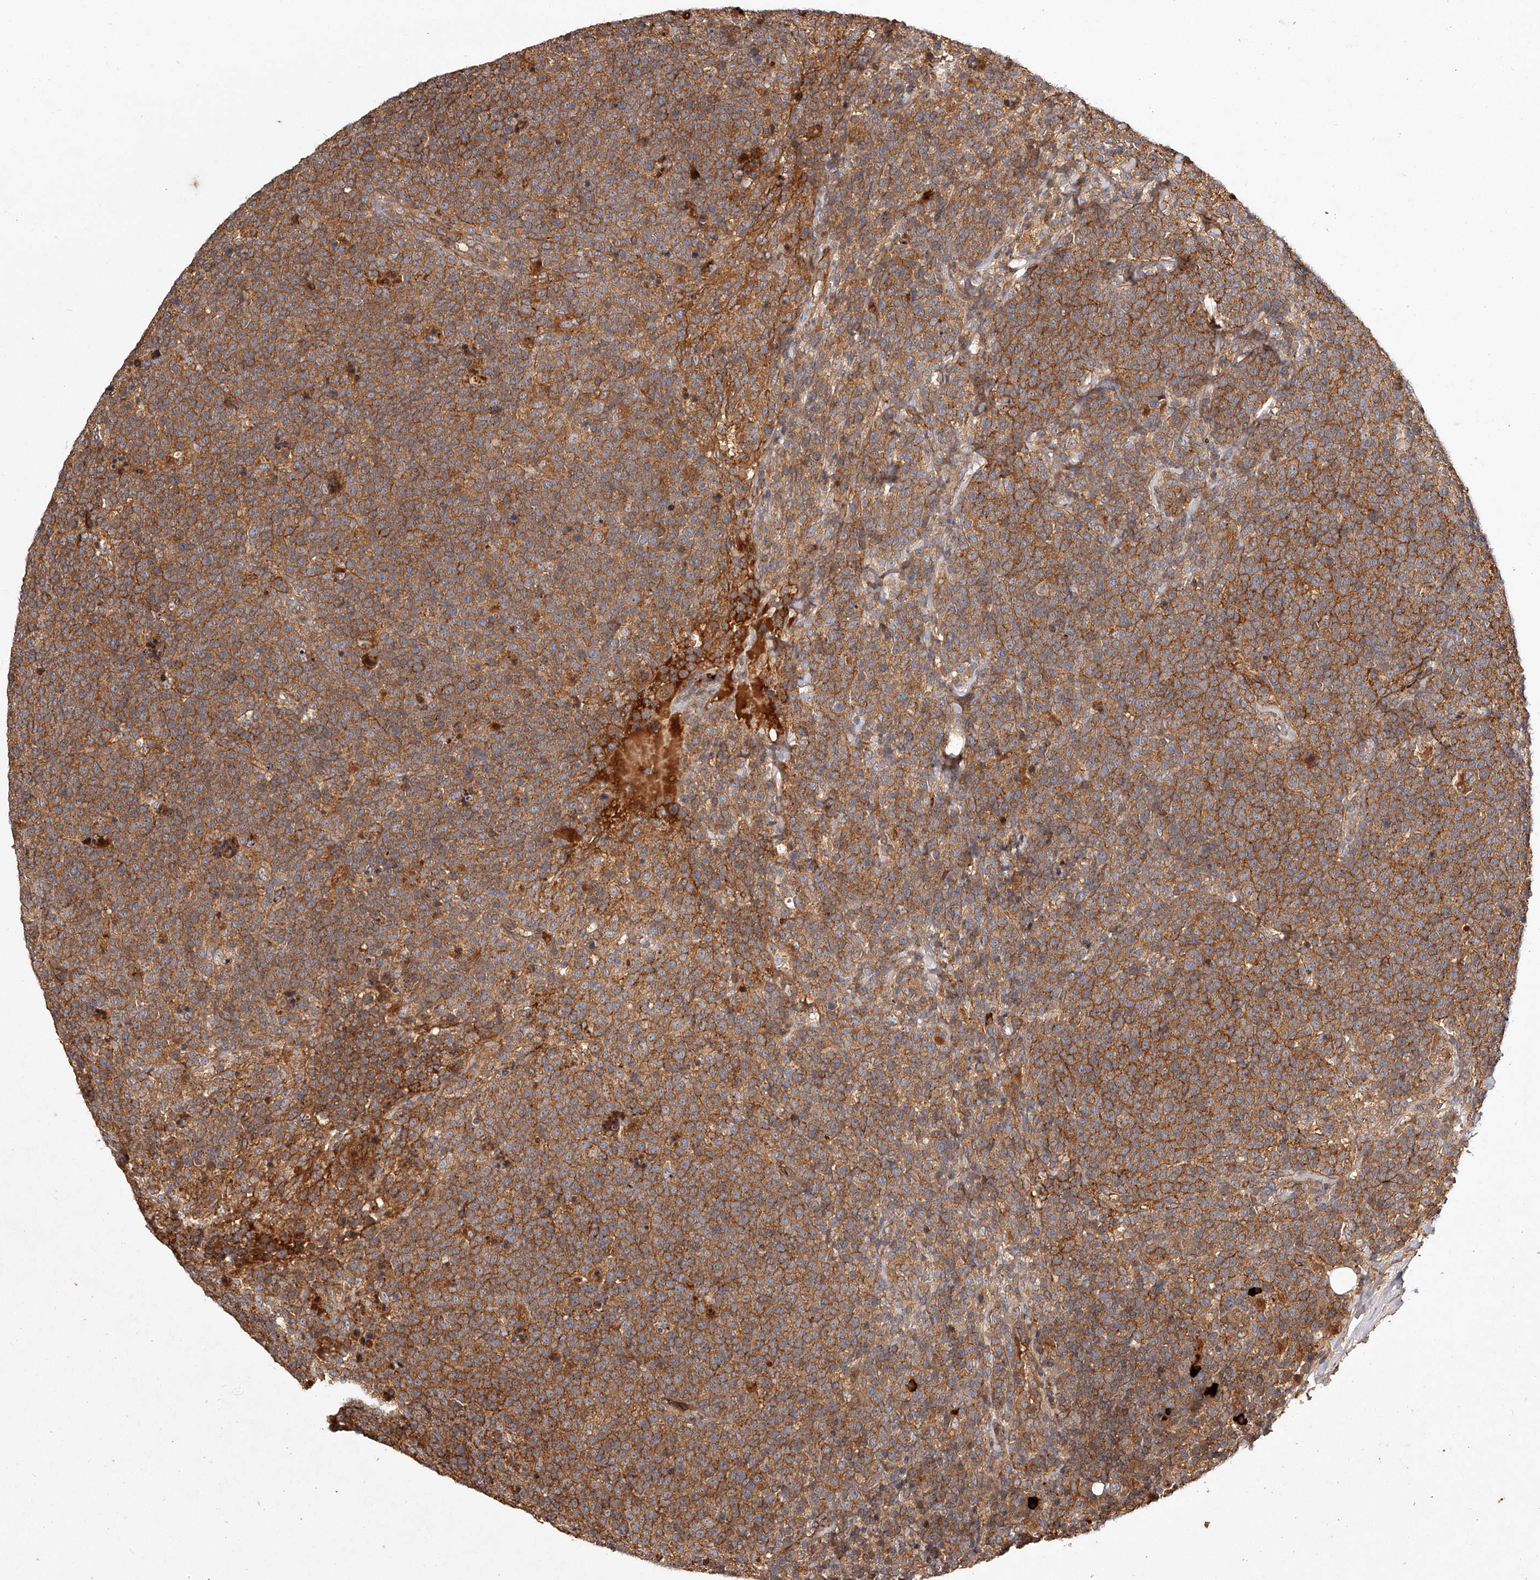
{"staining": {"intensity": "moderate", "quantity": ">75%", "location": "cytoplasmic/membranous"}, "tissue": "lymphoma", "cell_type": "Tumor cells", "image_type": "cancer", "snomed": [{"axis": "morphology", "description": "Malignant lymphoma, non-Hodgkin's type, High grade"}, {"axis": "topography", "description": "Lymph node"}], "caption": "Malignant lymphoma, non-Hodgkin's type (high-grade) tissue reveals moderate cytoplasmic/membranous positivity in about >75% of tumor cells Using DAB (3,3'-diaminobenzidine) (brown) and hematoxylin (blue) stains, captured at high magnification using brightfield microscopy.", "gene": "CRYZL1", "patient": {"sex": "male", "age": 61}}